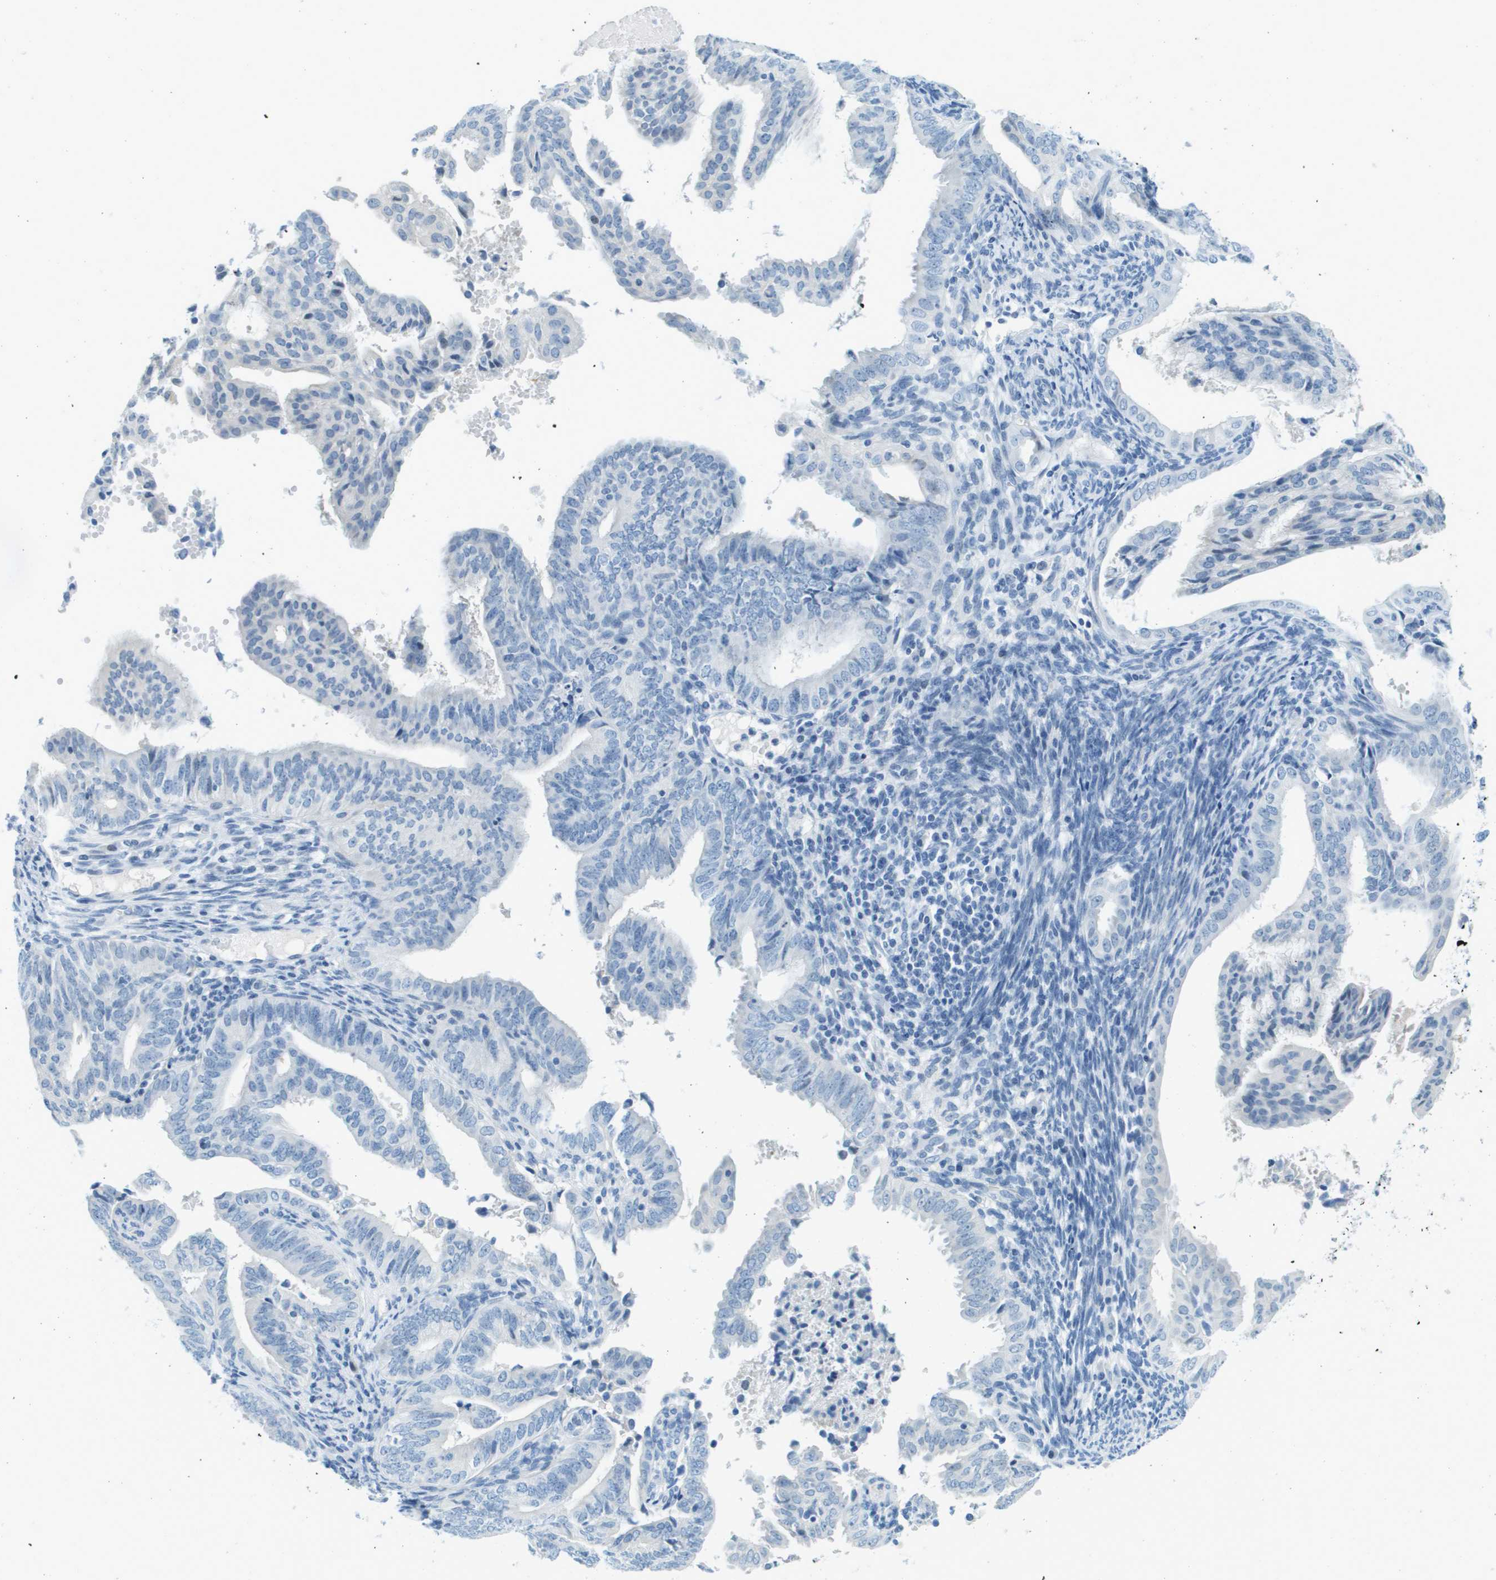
{"staining": {"intensity": "negative", "quantity": "none", "location": "none"}, "tissue": "endometrial cancer", "cell_type": "Tumor cells", "image_type": "cancer", "snomed": [{"axis": "morphology", "description": "Adenocarcinoma, NOS"}, {"axis": "topography", "description": "Endometrium"}], "caption": "The IHC micrograph has no significant positivity in tumor cells of adenocarcinoma (endometrial) tissue. (DAB (3,3'-diaminobenzidine) IHC visualized using brightfield microscopy, high magnification).", "gene": "CDHR2", "patient": {"sex": "female", "age": 58}}